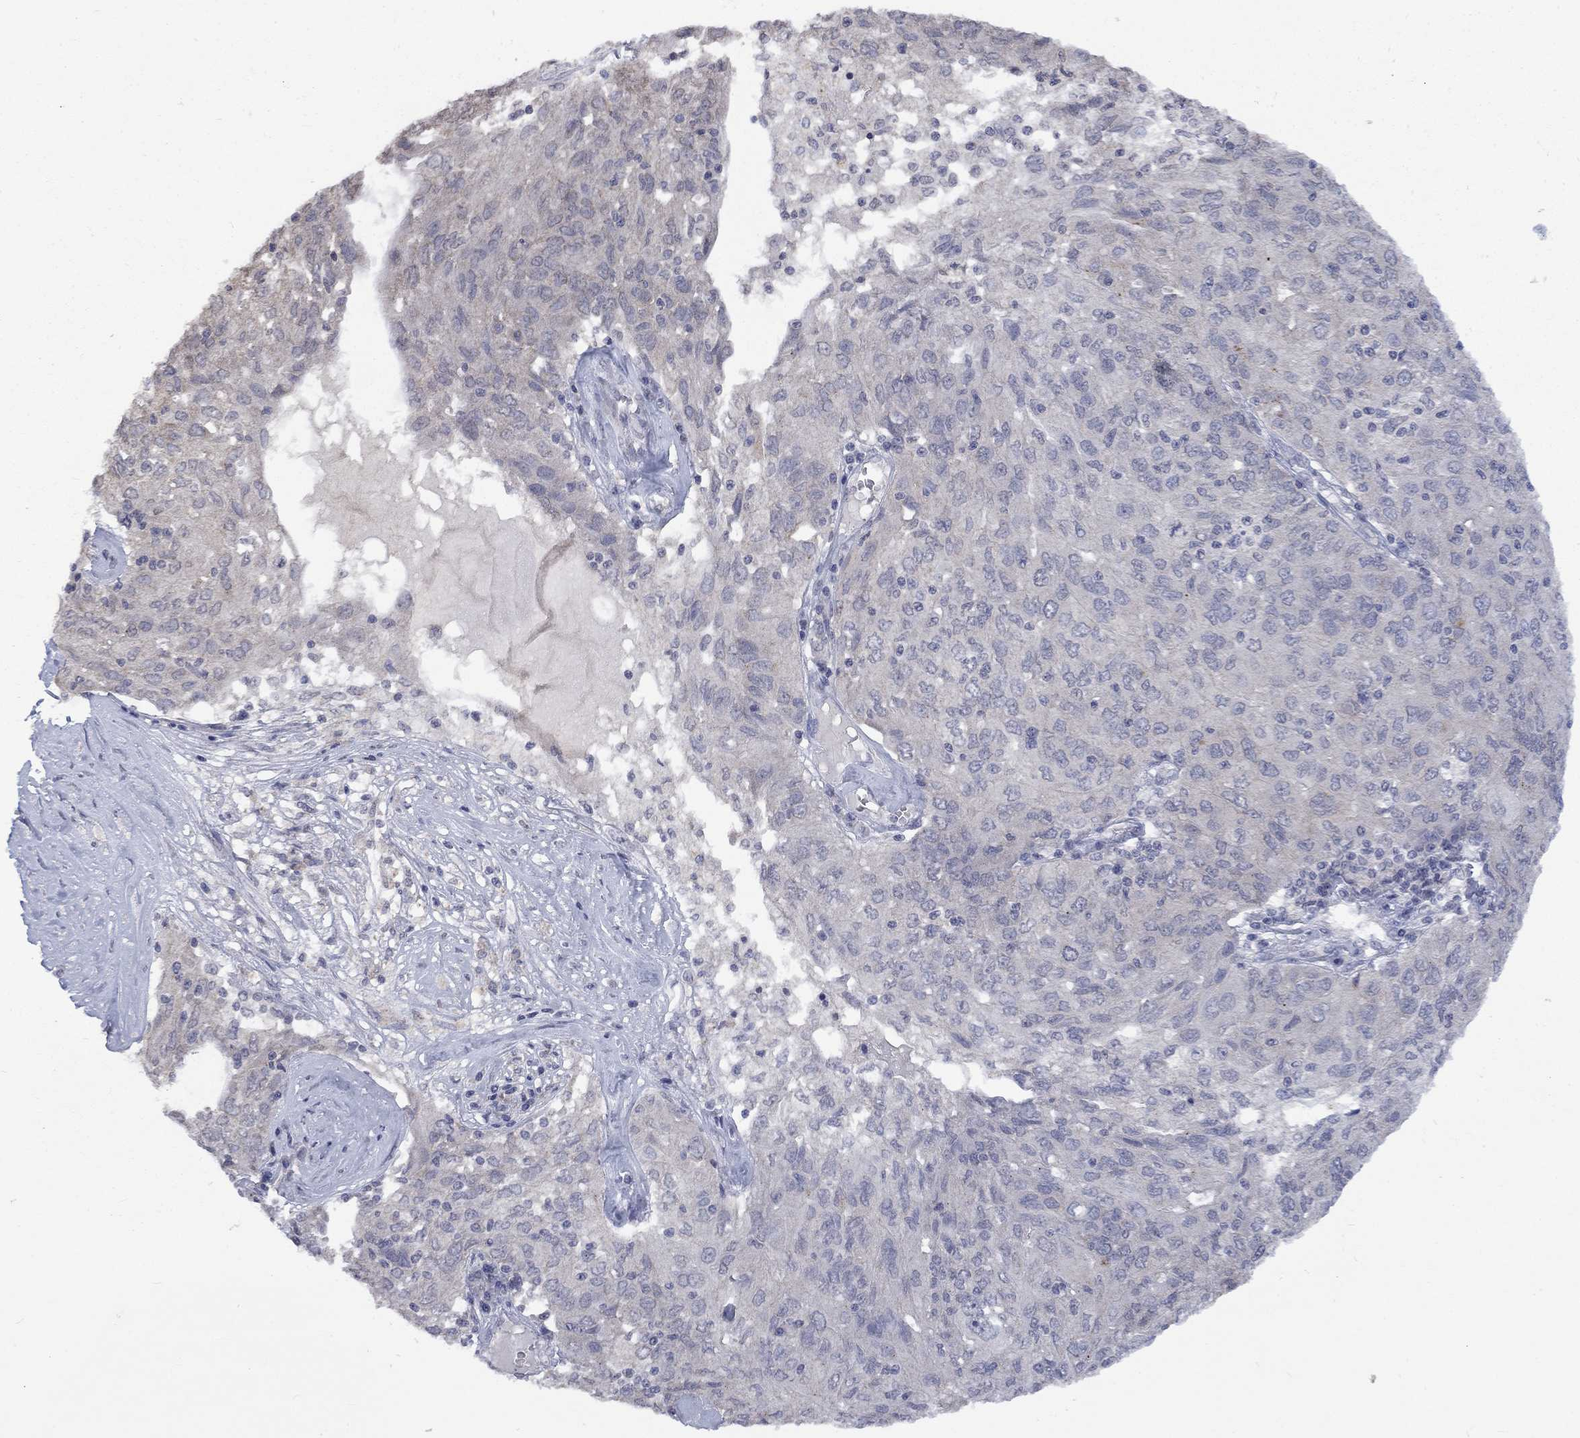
{"staining": {"intensity": "negative", "quantity": "none", "location": "none"}, "tissue": "ovarian cancer", "cell_type": "Tumor cells", "image_type": "cancer", "snomed": [{"axis": "morphology", "description": "Carcinoma, endometroid"}, {"axis": "topography", "description": "Ovary"}], "caption": "This micrograph is of ovarian cancer (endometroid carcinoma) stained with immunohistochemistry to label a protein in brown with the nuclei are counter-stained blue. There is no expression in tumor cells.", "gene": "SPATA33", "patient": {"sex": "female", "age": 50}}